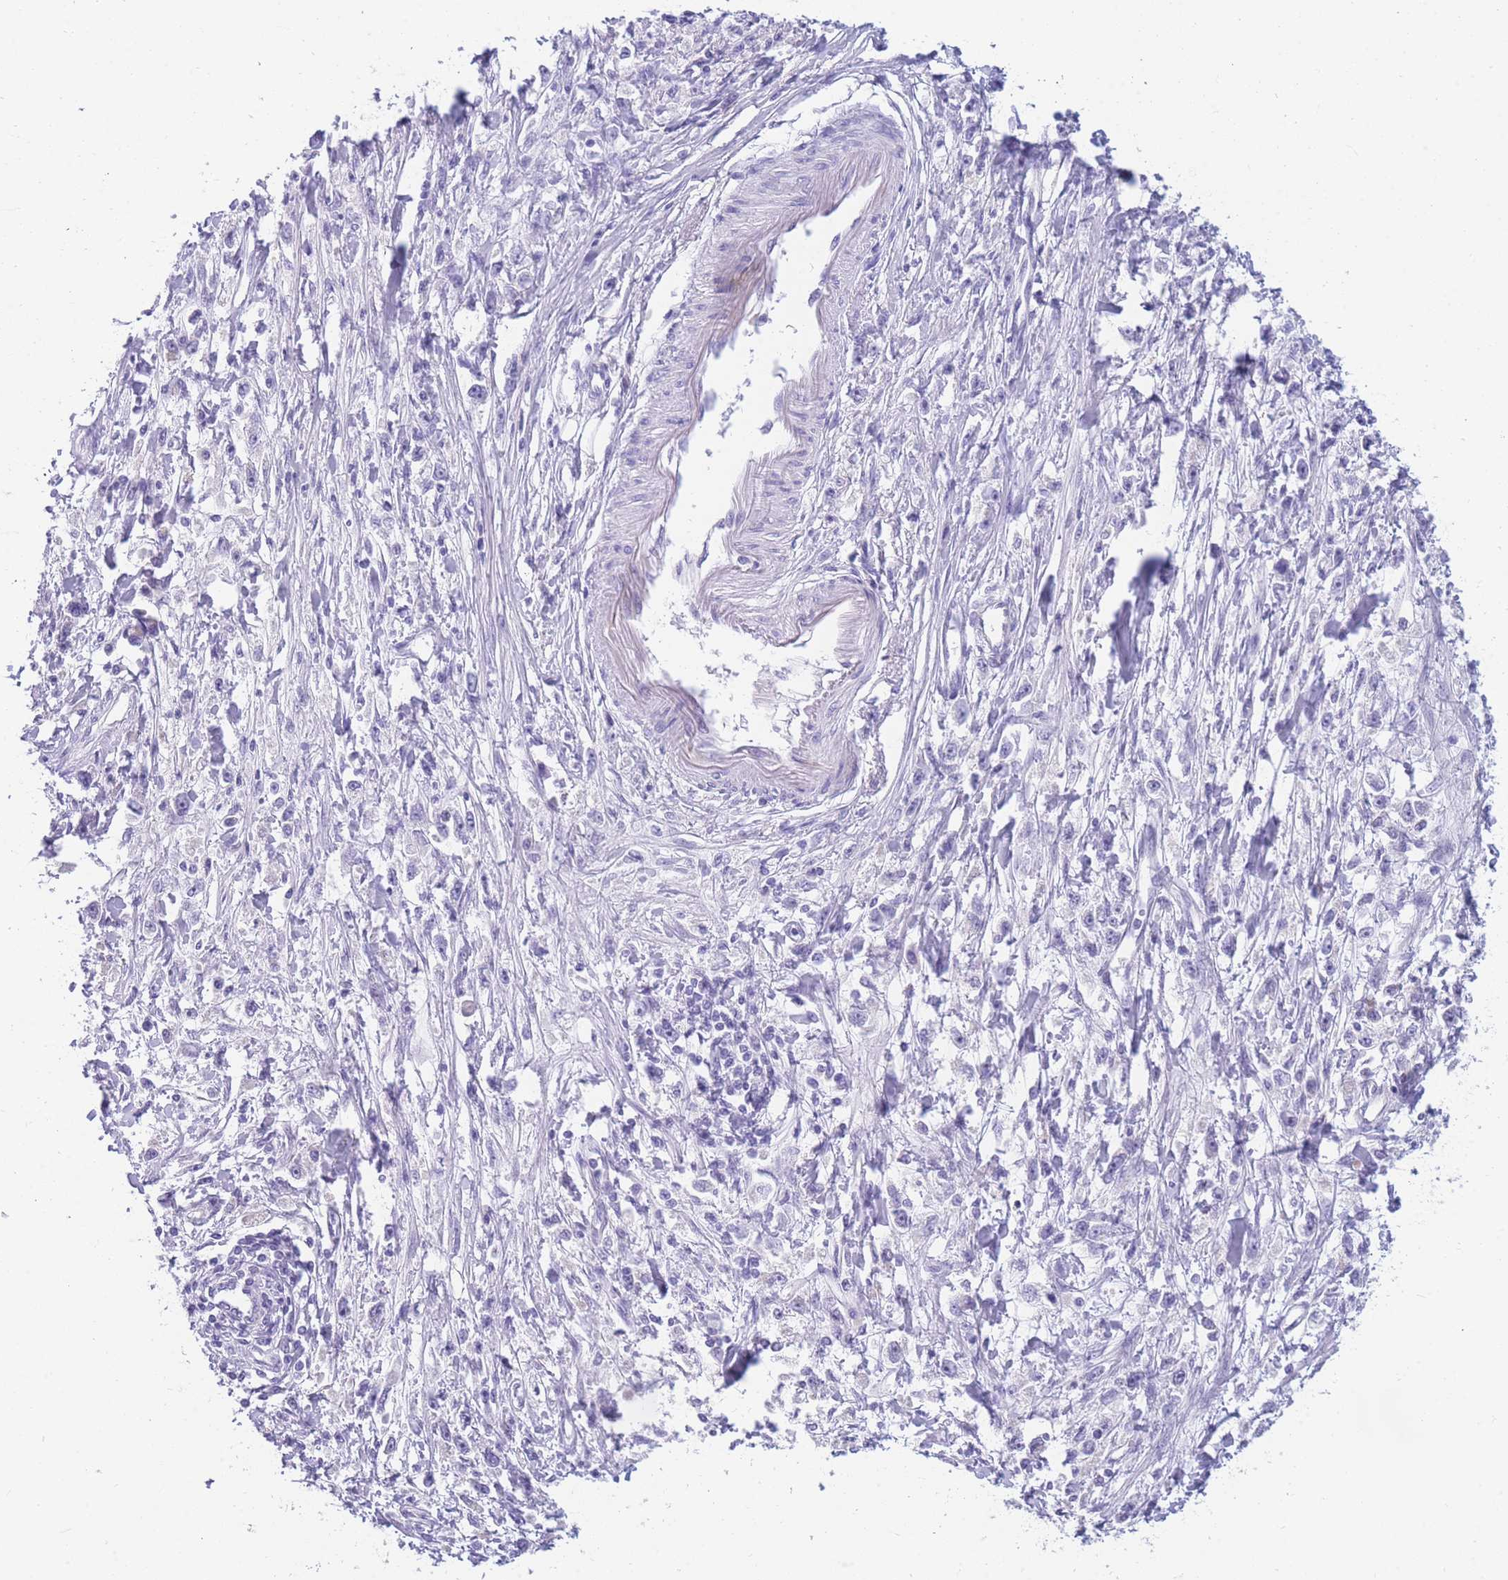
{"staining": {"intensity": "negative", "quantity": "none", "location": "none"}, "tissue": "stomach cancer", "cell_type": "Tumor cells", "image_type": "cancer", "snomed": [{"axis": "morphology", "description": "Adenocarcinoma, NOS"}, {"axis": "topography", "description": "Stomach"}], "caption": "The image displays no staining of tumor cells in adenocarcinoma (stomach).", "gene": "DDX49", "patient": {"sex": "female", "age": 59}}